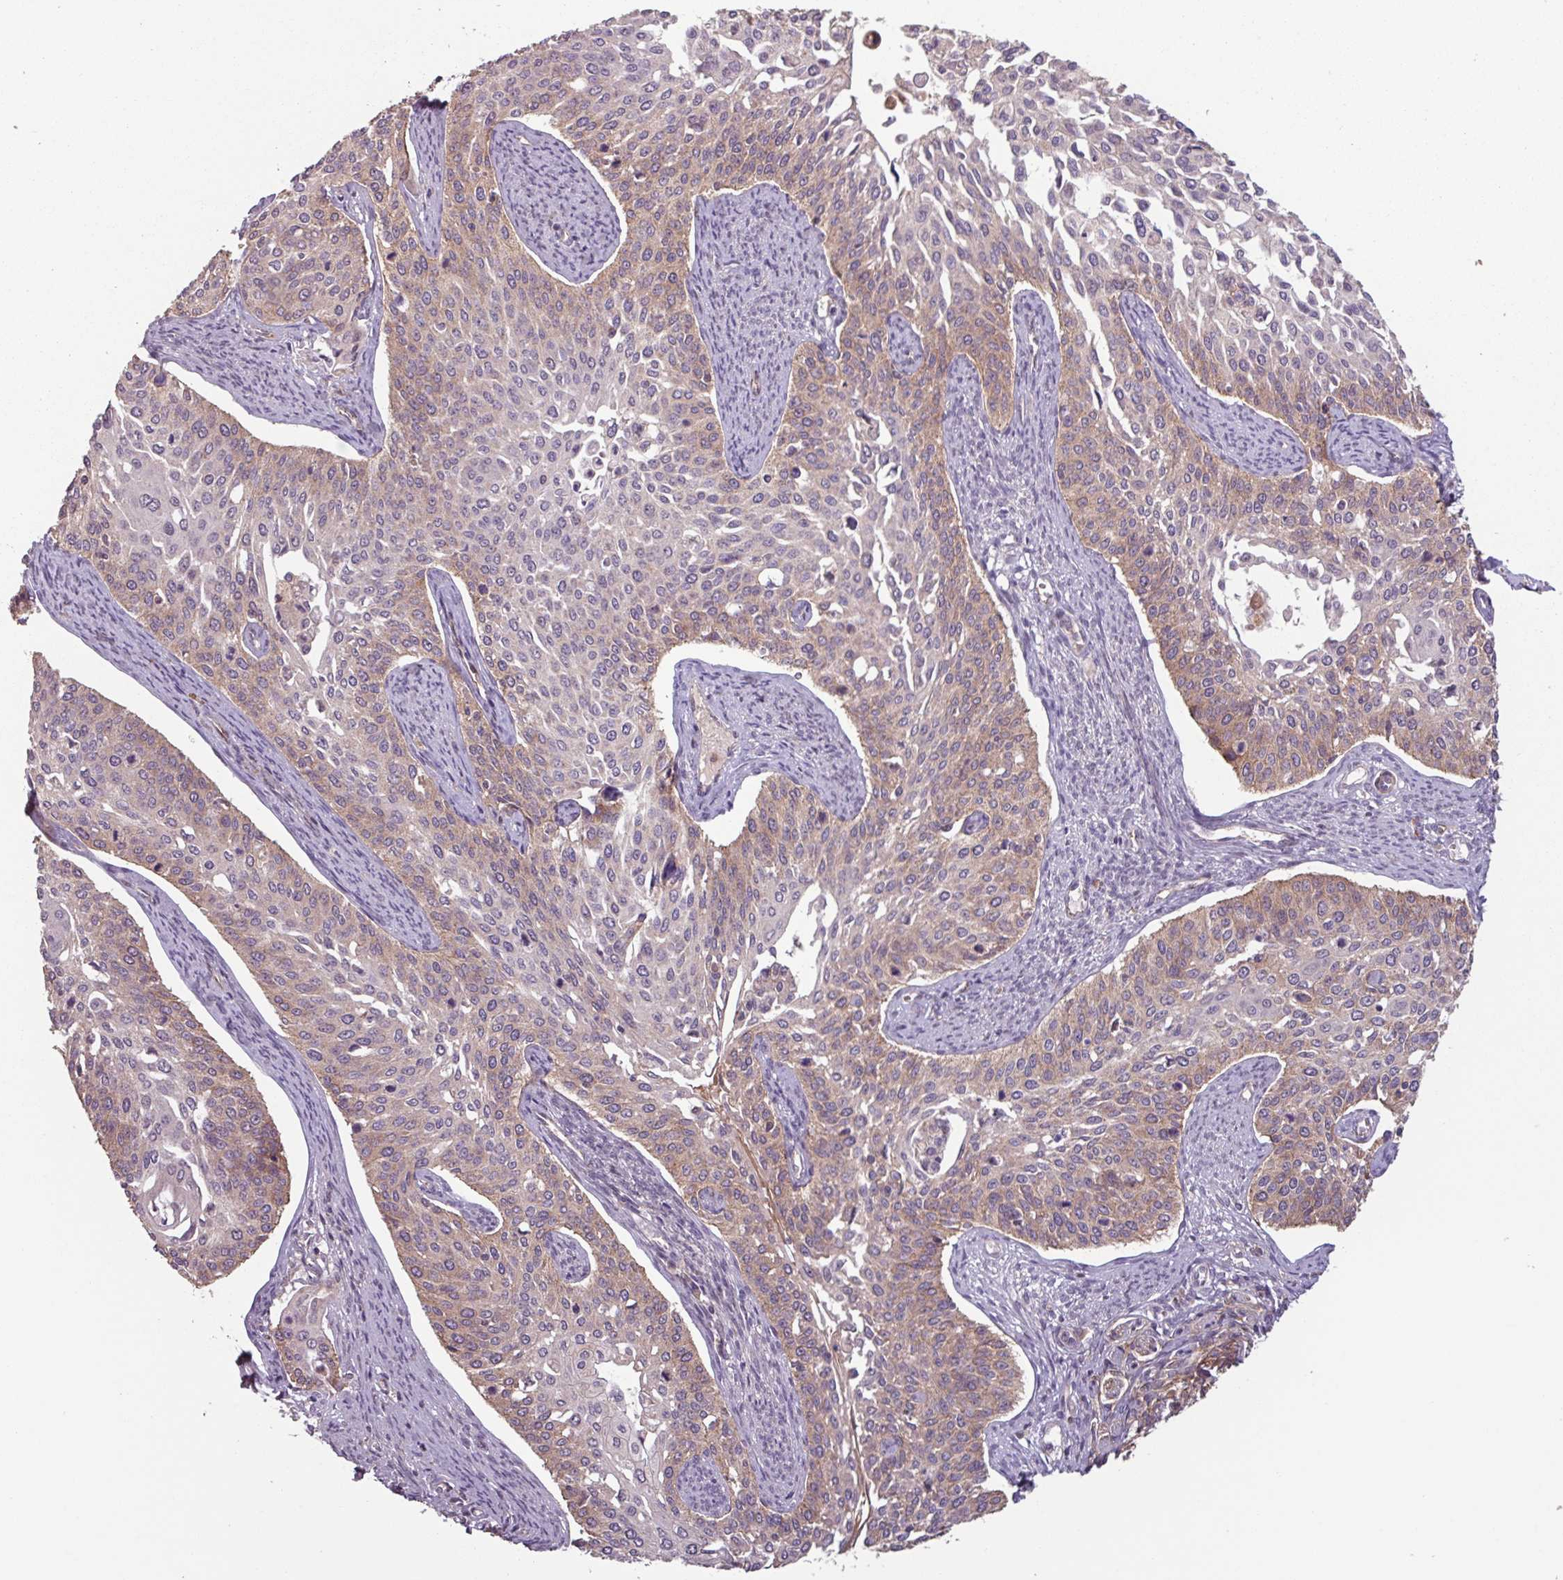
{"staining": {"intensity": "moderate", "quantity": "25%-75%", "location": "cytoplasmic/membranous,nuclear"}, "tissue": "cervical cancer", "cell_type": "Tumor cells", "image_type": "cancer", "snomed": [{"axis": "morphology", "description": "Squamous cell carcinoma, NOS"}, {"axis": "topography", "description": "Cervix"}], "caption": "This is a histology image of IHC staining of squamous cell carcinoma (cervical), which shows moderate positivity in the cytoplasmic/membranous and nuclear of tumor cells.", "gene": "TMEM88", "patient": {"sex": "female", "age": 44}}